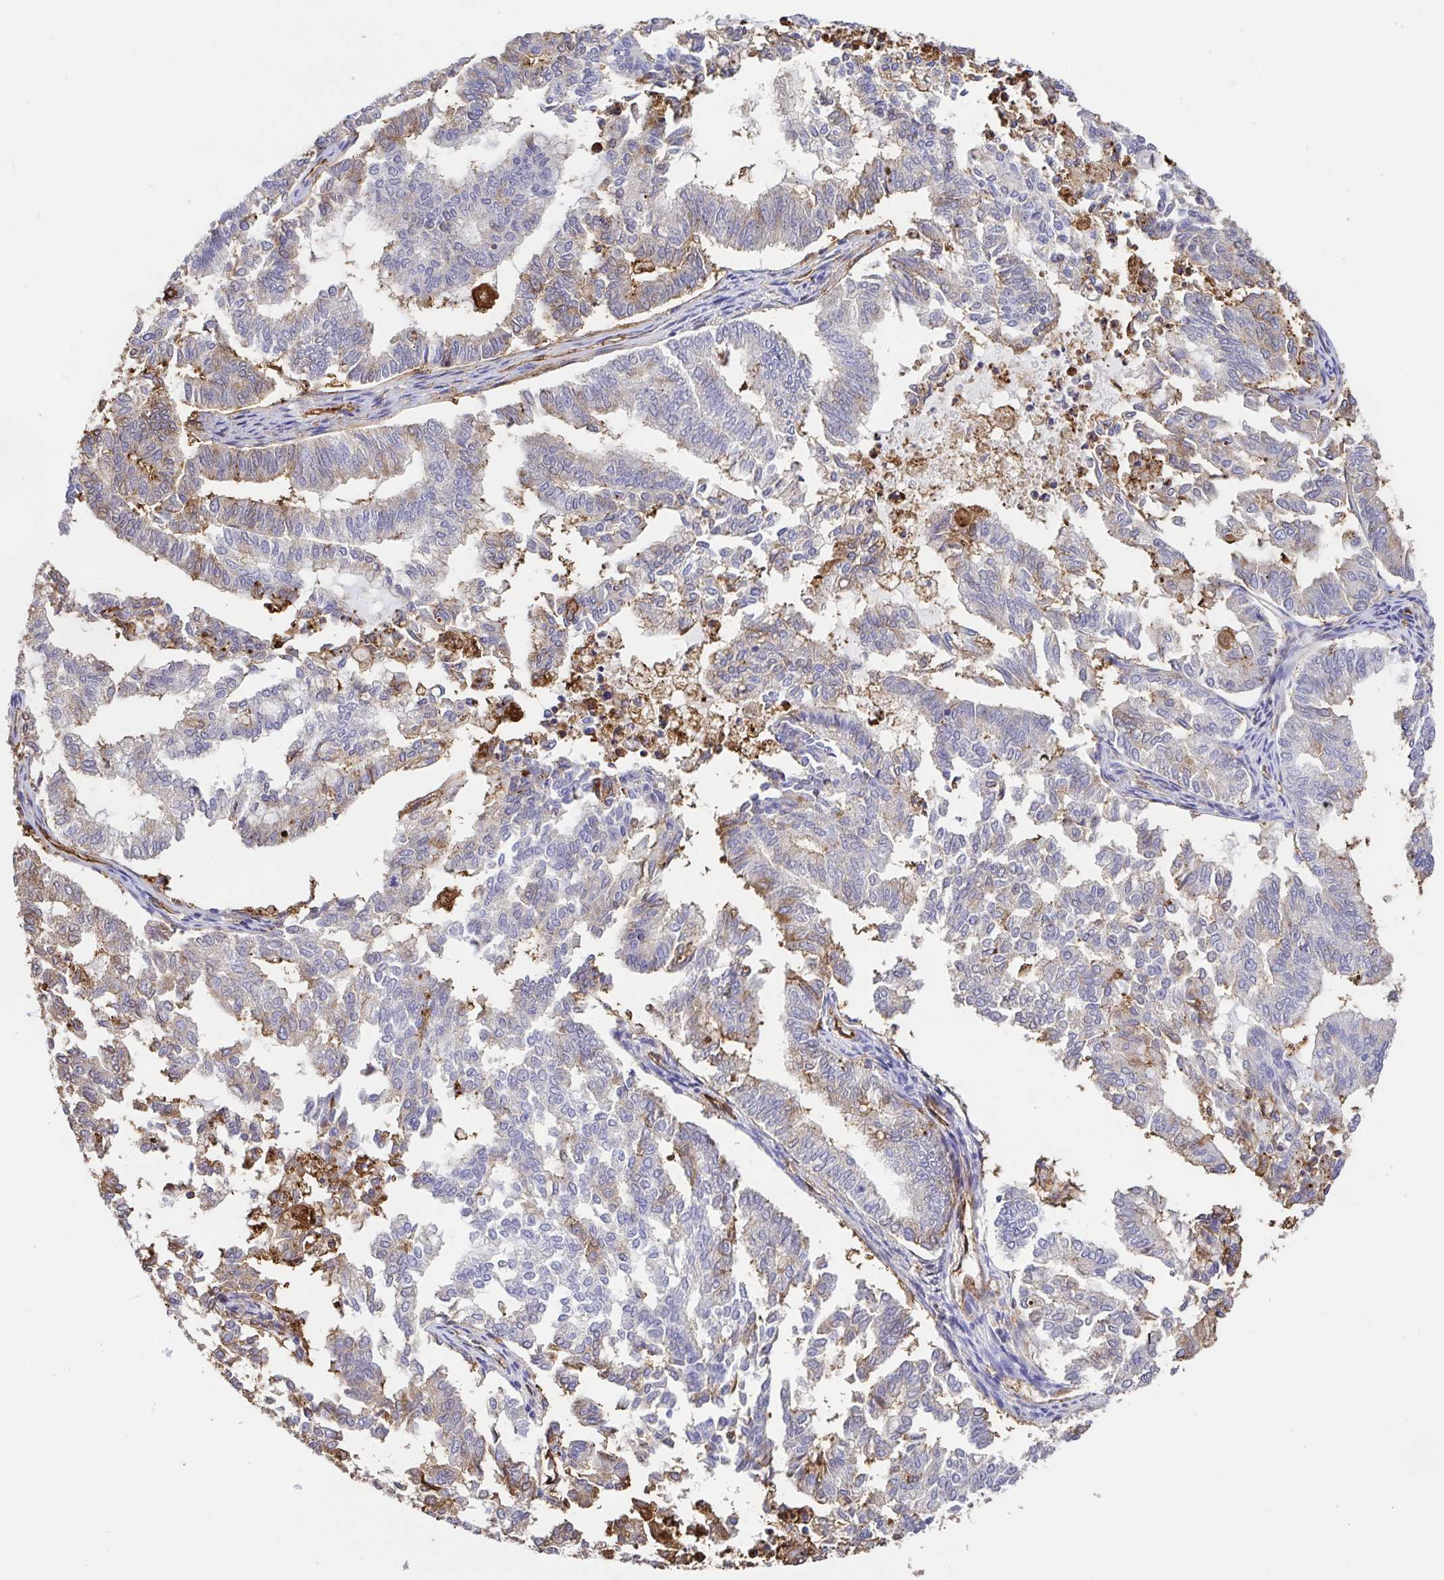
{"staining": {"intensity": "moderate", "quantity": "<25%", "location": "cytoplasmic/membranous"}, "tissue": "endometrial cancer", "cell_type": "Tumor cells", "image_type": "cancer", "snomed": [{"axis": "morphology", "description": "Adenocarcinoma, NOS"}, {"axis": "topography", "description": "Endometrium"}], "caption": "Approximately <25% of tumor cells in endometrial cancer demonstrate moderate cytoplasmic/membranous protein expression as visualized by brown immunohistochemical staining.", "gene": "ANXA2", "patient": {"sex": "female", "age": 79}}